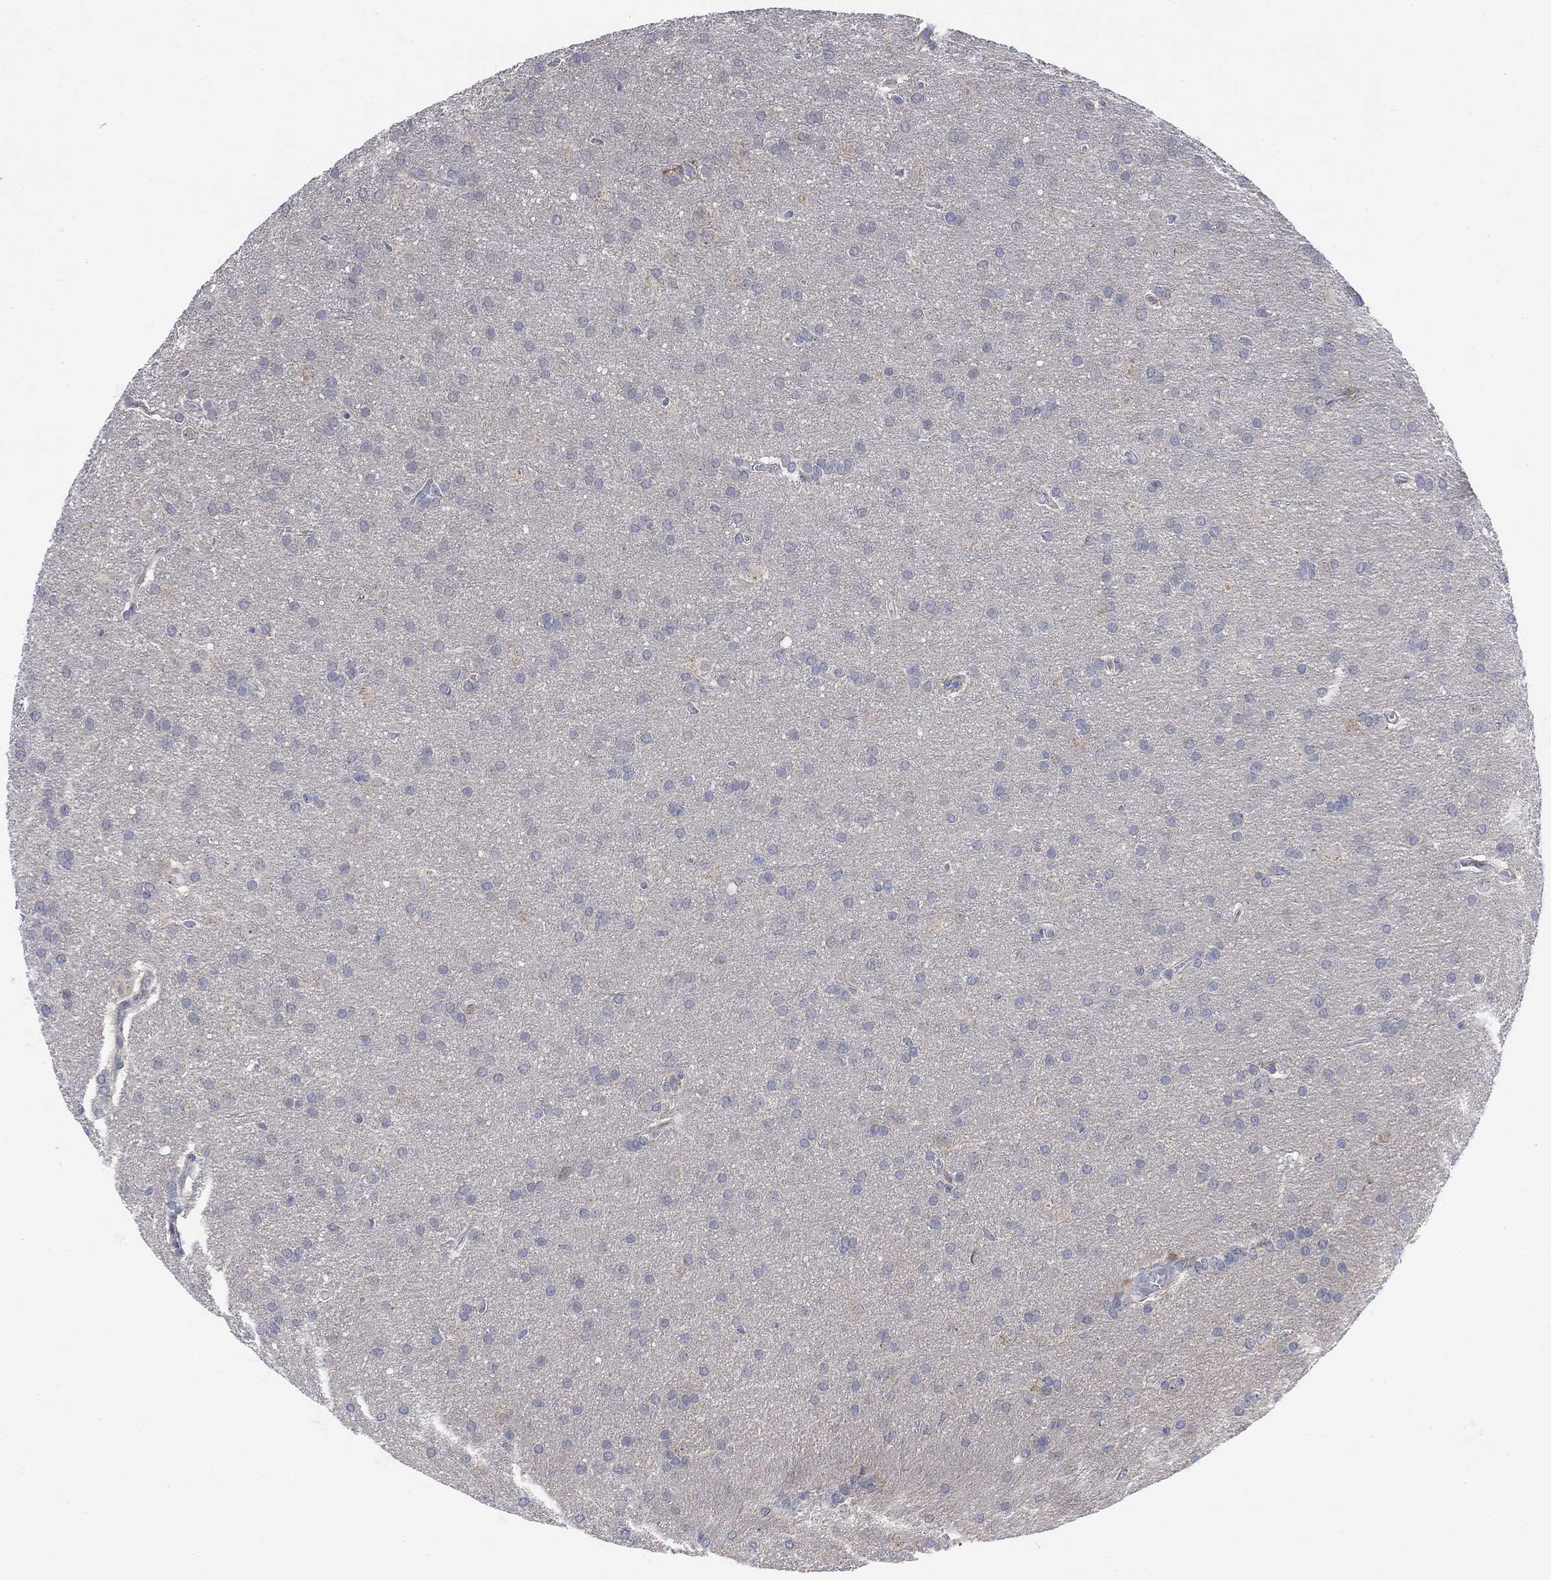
{"staining": {"intensity": "negative", "quantity": "none", "location": "none"}, "tissue": "glioma", "cell_type": "Tumor cells", "image_type": "cancer", "snomed": [{"axis": "morphology", "description": "Glioma, malignant, Low grade"}, {"axis": "topography", "description": "Brain"}], "caption": "A high-resolution micrograph shows immunohistochemistry (IHC) staining of glioma, which displays no significant expression in tumor cells.", "gene": "CNTF", "patient": {"sex": "female", "age": 32}}